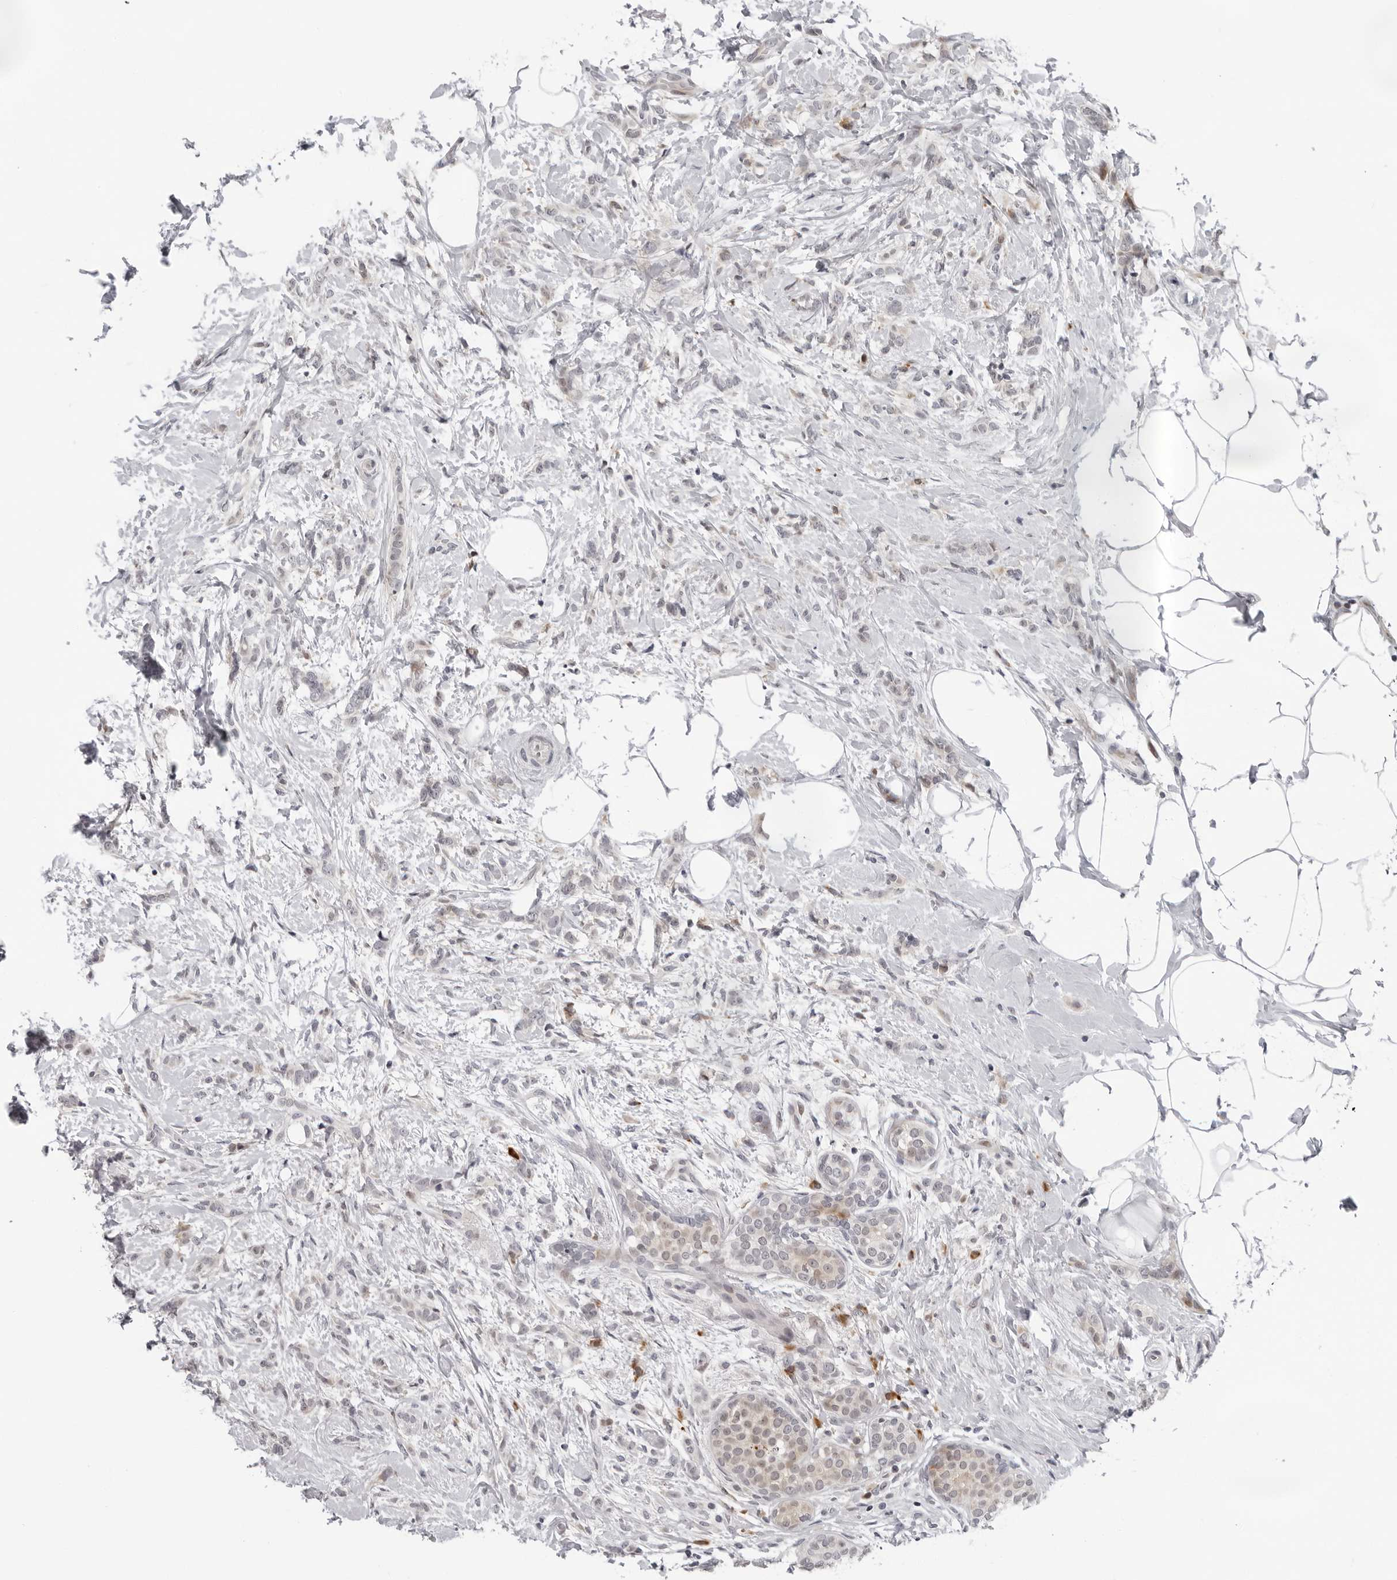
{"staining": {"intensity": "negative", "quantity": "none", "location": "none"}, "tissue": "breast cancer", "cell_type": "Tumor cells", "image_type": "cancer", "snomed": [{"axis": "morphology", "description": "Lobular carcinoma, in situ"}, {"axis": "morphology", "description": "Lobular carcinoma"}, {"axis": "topography", "description": "Breast"}], "caption": "IHC of human breast cancer (lobular carcinoma) reveals no staining in tumor cells.", "gene": "PIP4K2C", "patient": {"sex": "female", "age": 41}}